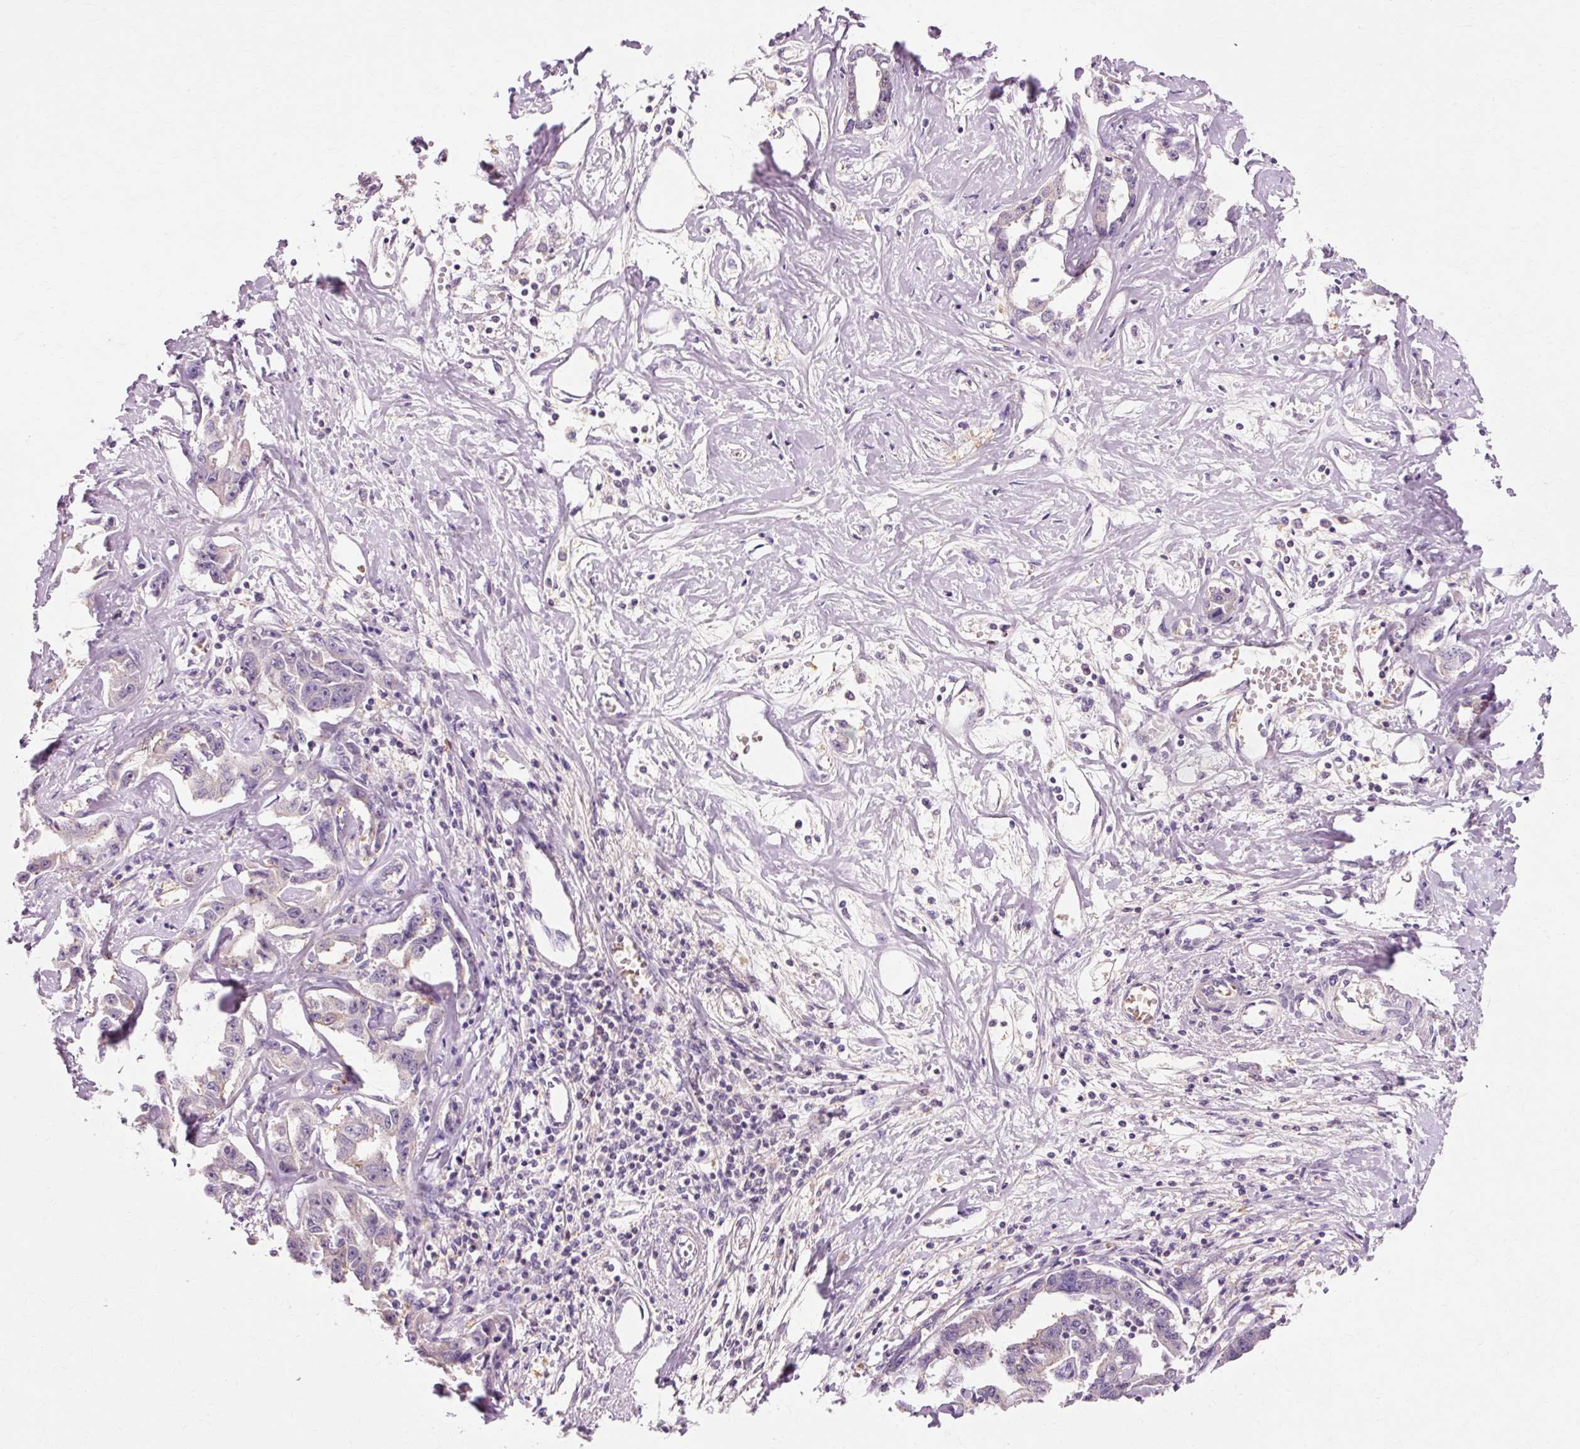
{"staining": {"intensity": "negative", "quantity": "none", "location": "none"}, "tissue": "liver cancer", "cell_type": "Tumor cells", "image_type": "cancer", "snomed": [{"axis": "morphology", "description": "Cholangiocarcinoma"}, {"axis": "topography", "description": "Liver"}], "caption": "High power microscopy micrograph of an immunohistochemistry (IHC) image of cholangiocarcinoma (liver), revealing no significant positivity in tumor cells.", "gene": "VN1R2", "patient": {"sex": "male", "age": 59}}